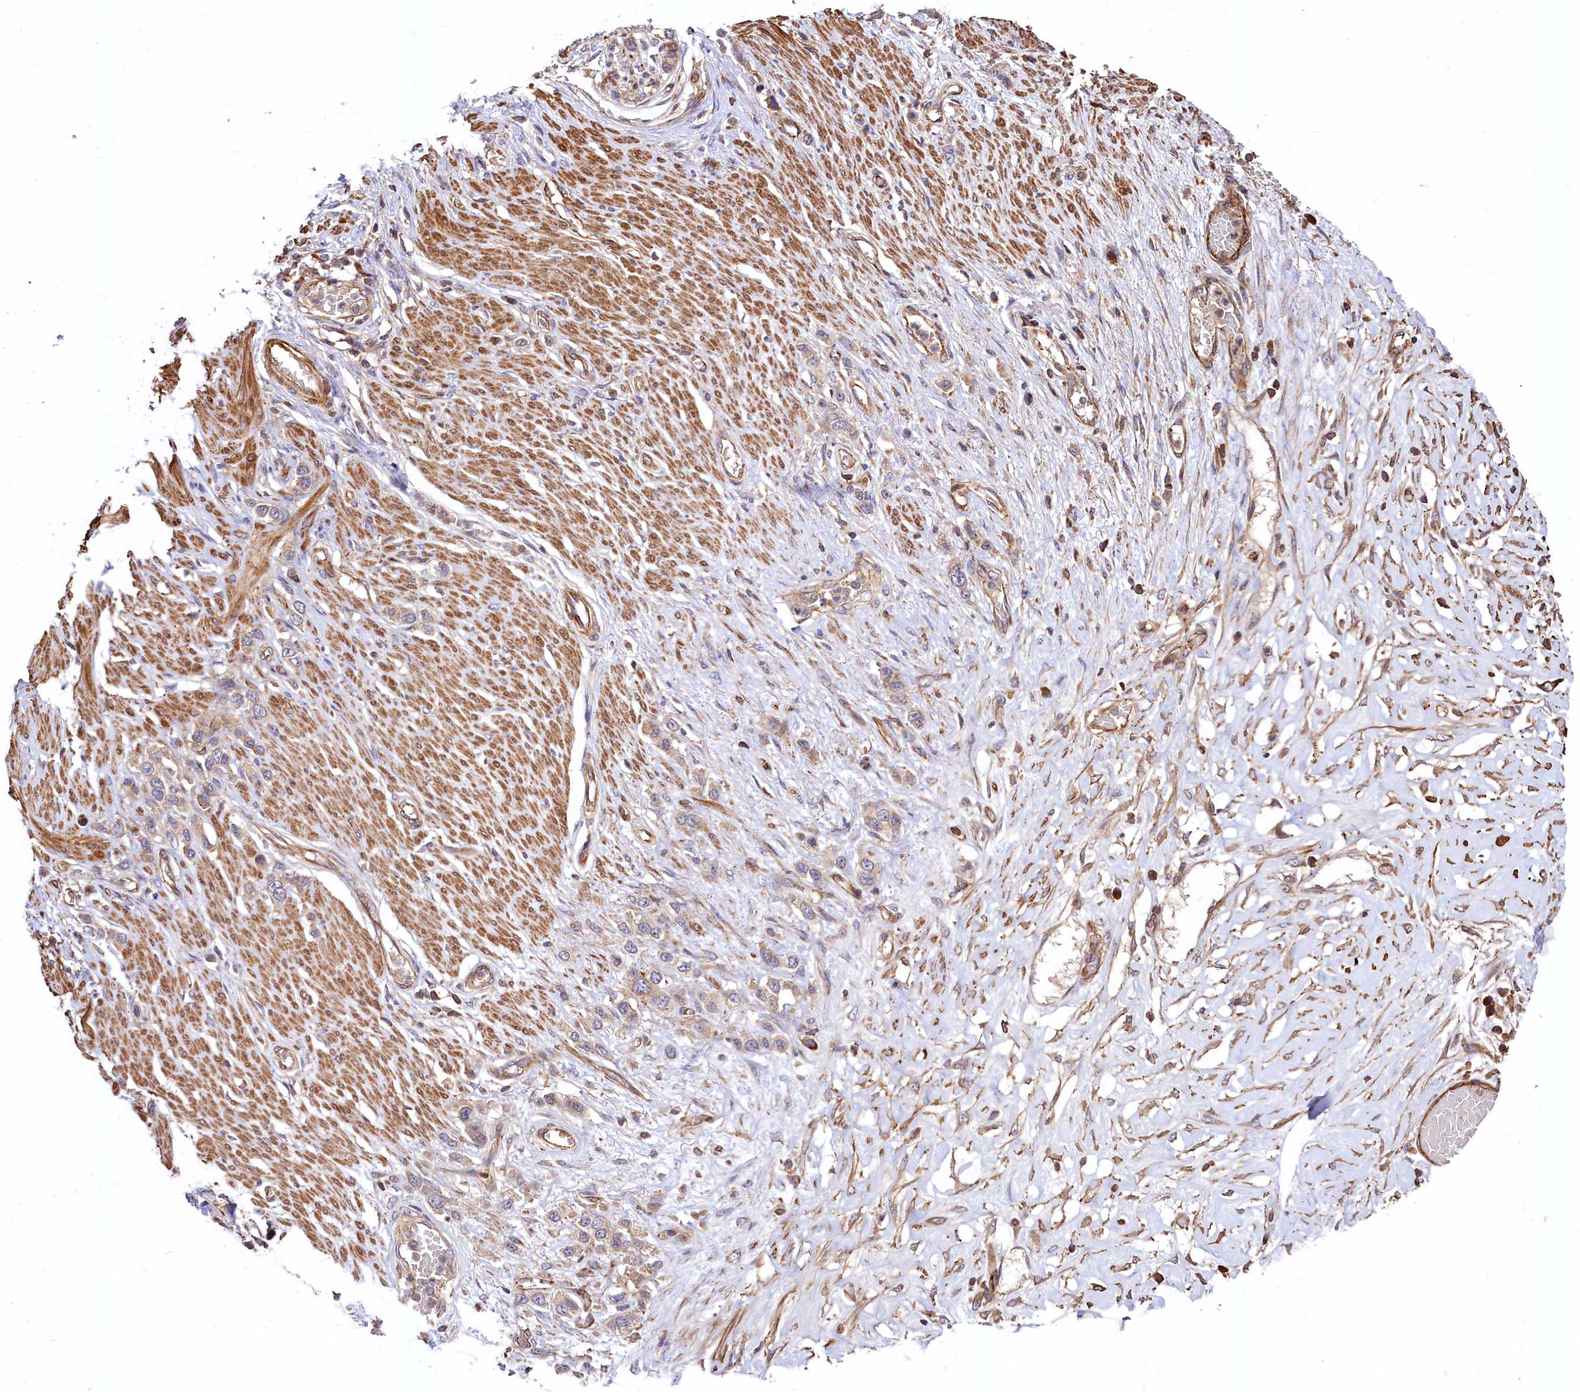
{"staining": {"intensity": "moderate", "quantity": "25%-75%", "location": "cytoplasmic/membranous"}, "tissue": "stomach cancer", "cell_type": "Tumor cells", "image_type": "cancer", "snomed": [{"axis": "morphology", "description": "Adenocarcinoma, NOS"}, {"axis": "morphology", "description": "Adenocarcinoma, High grade"}, {"axis": "topography", "description": "Stomach, upper"}, {"axis": "topography", "description": "Stomach, lower"}], "caption": "Brown immunohistochemical staining in stomach high-grade adenocarcinoma exhibits moderate cytoplasmic/membranous expression in about 25%-75% of tumor cells.", "gene": "KLHDC4", "patient": {"sex": "female", "age": 65}}